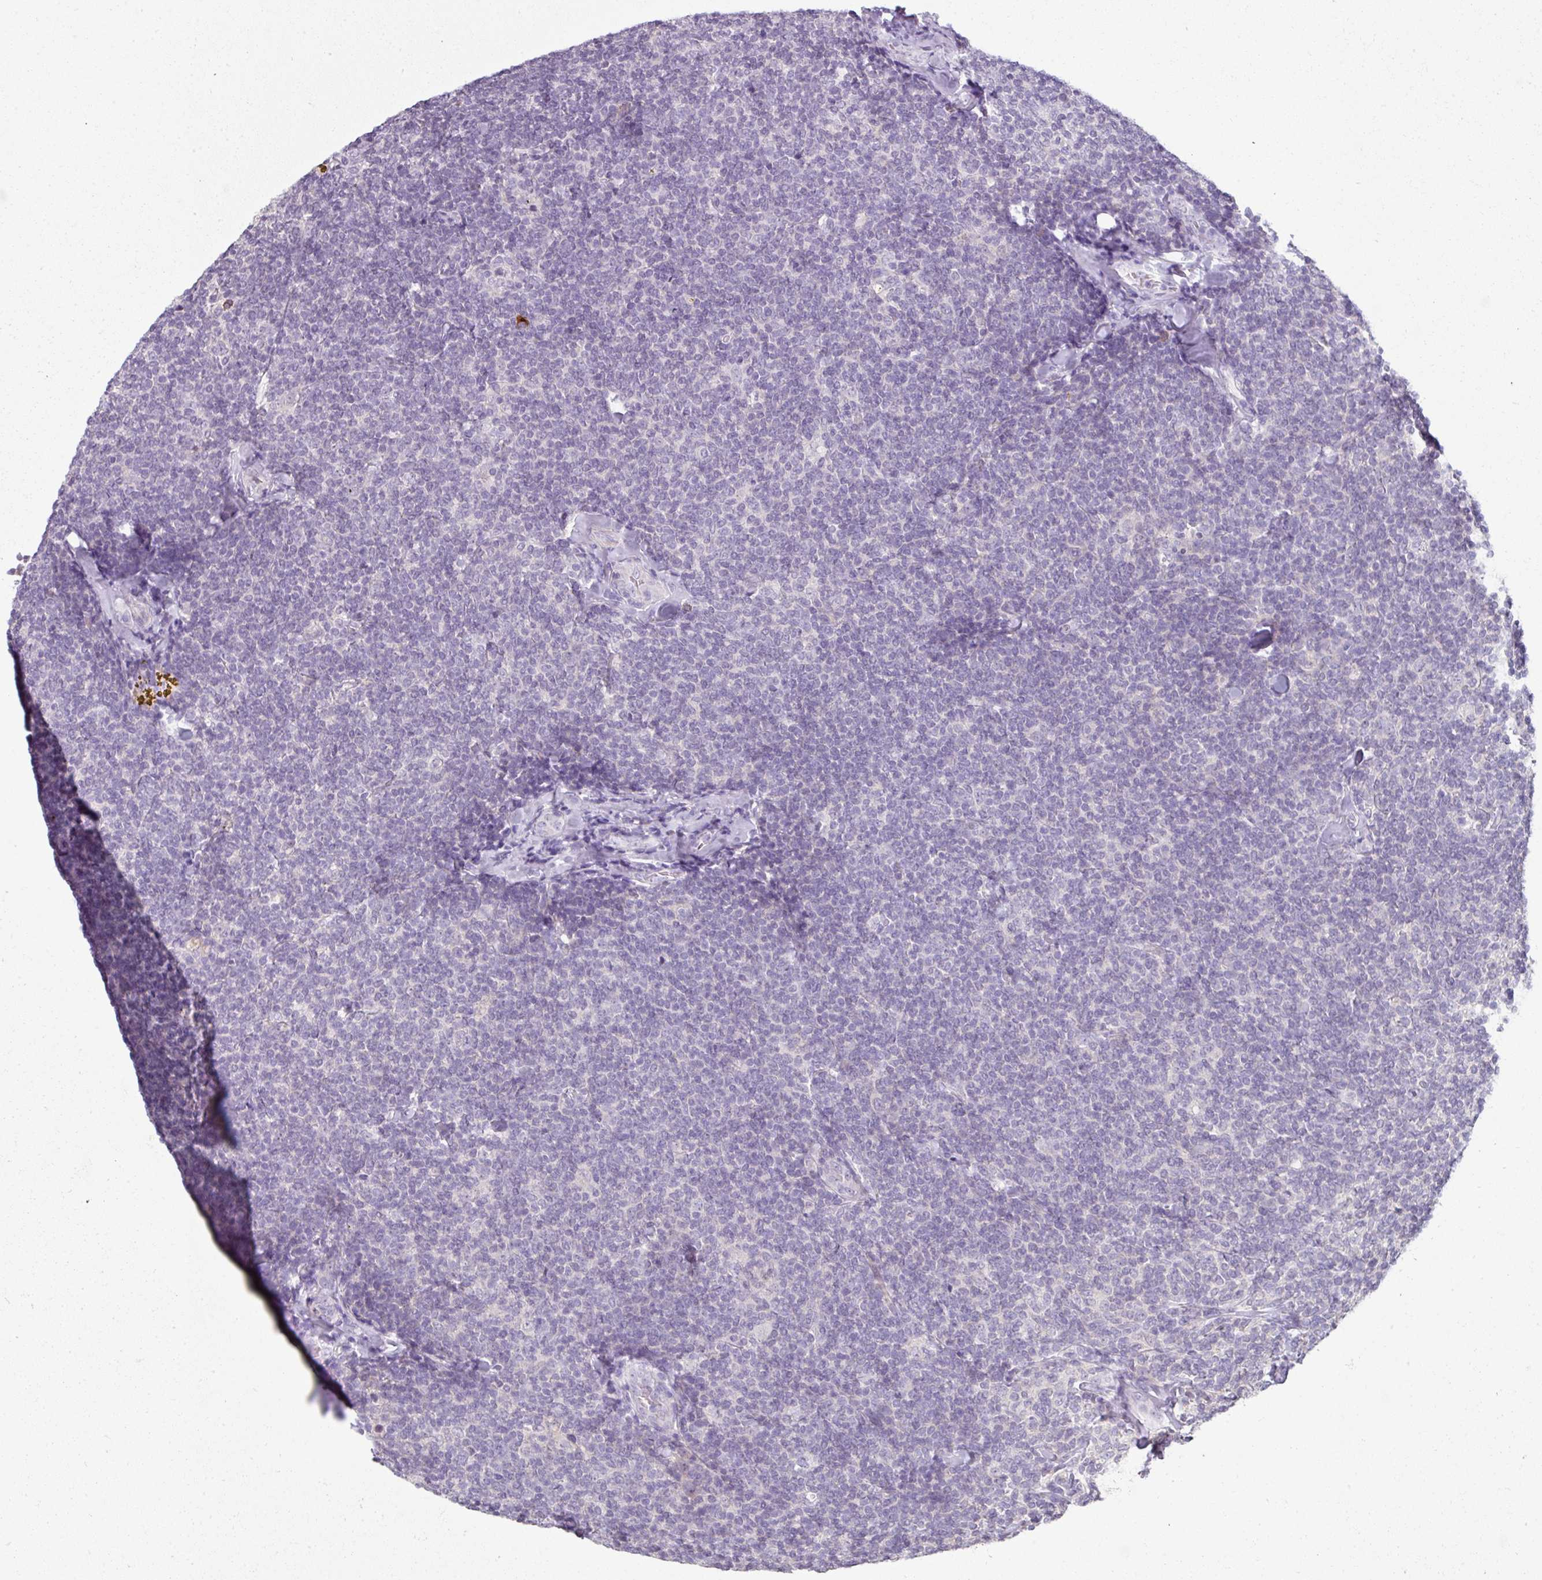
{"staining": {"intensity": "negative", "quantity": "none", "location": "none"}, "tissue": "lymphoma", "cell_type": "Tumor cells", "image_type": "cancer", "snomed": [{"axis": "morphology", "description": "Malignant lymphoma, non-Hodgkin's type, Low grade"}, {"axis": "topography", "description": "Lymph node"}], "caption": "Immunohistochemical staining of lymphoma shows no significant staining in tumor cells.", "gene": "FHAD1", "patient": {"sex": "female", "age": 56}}